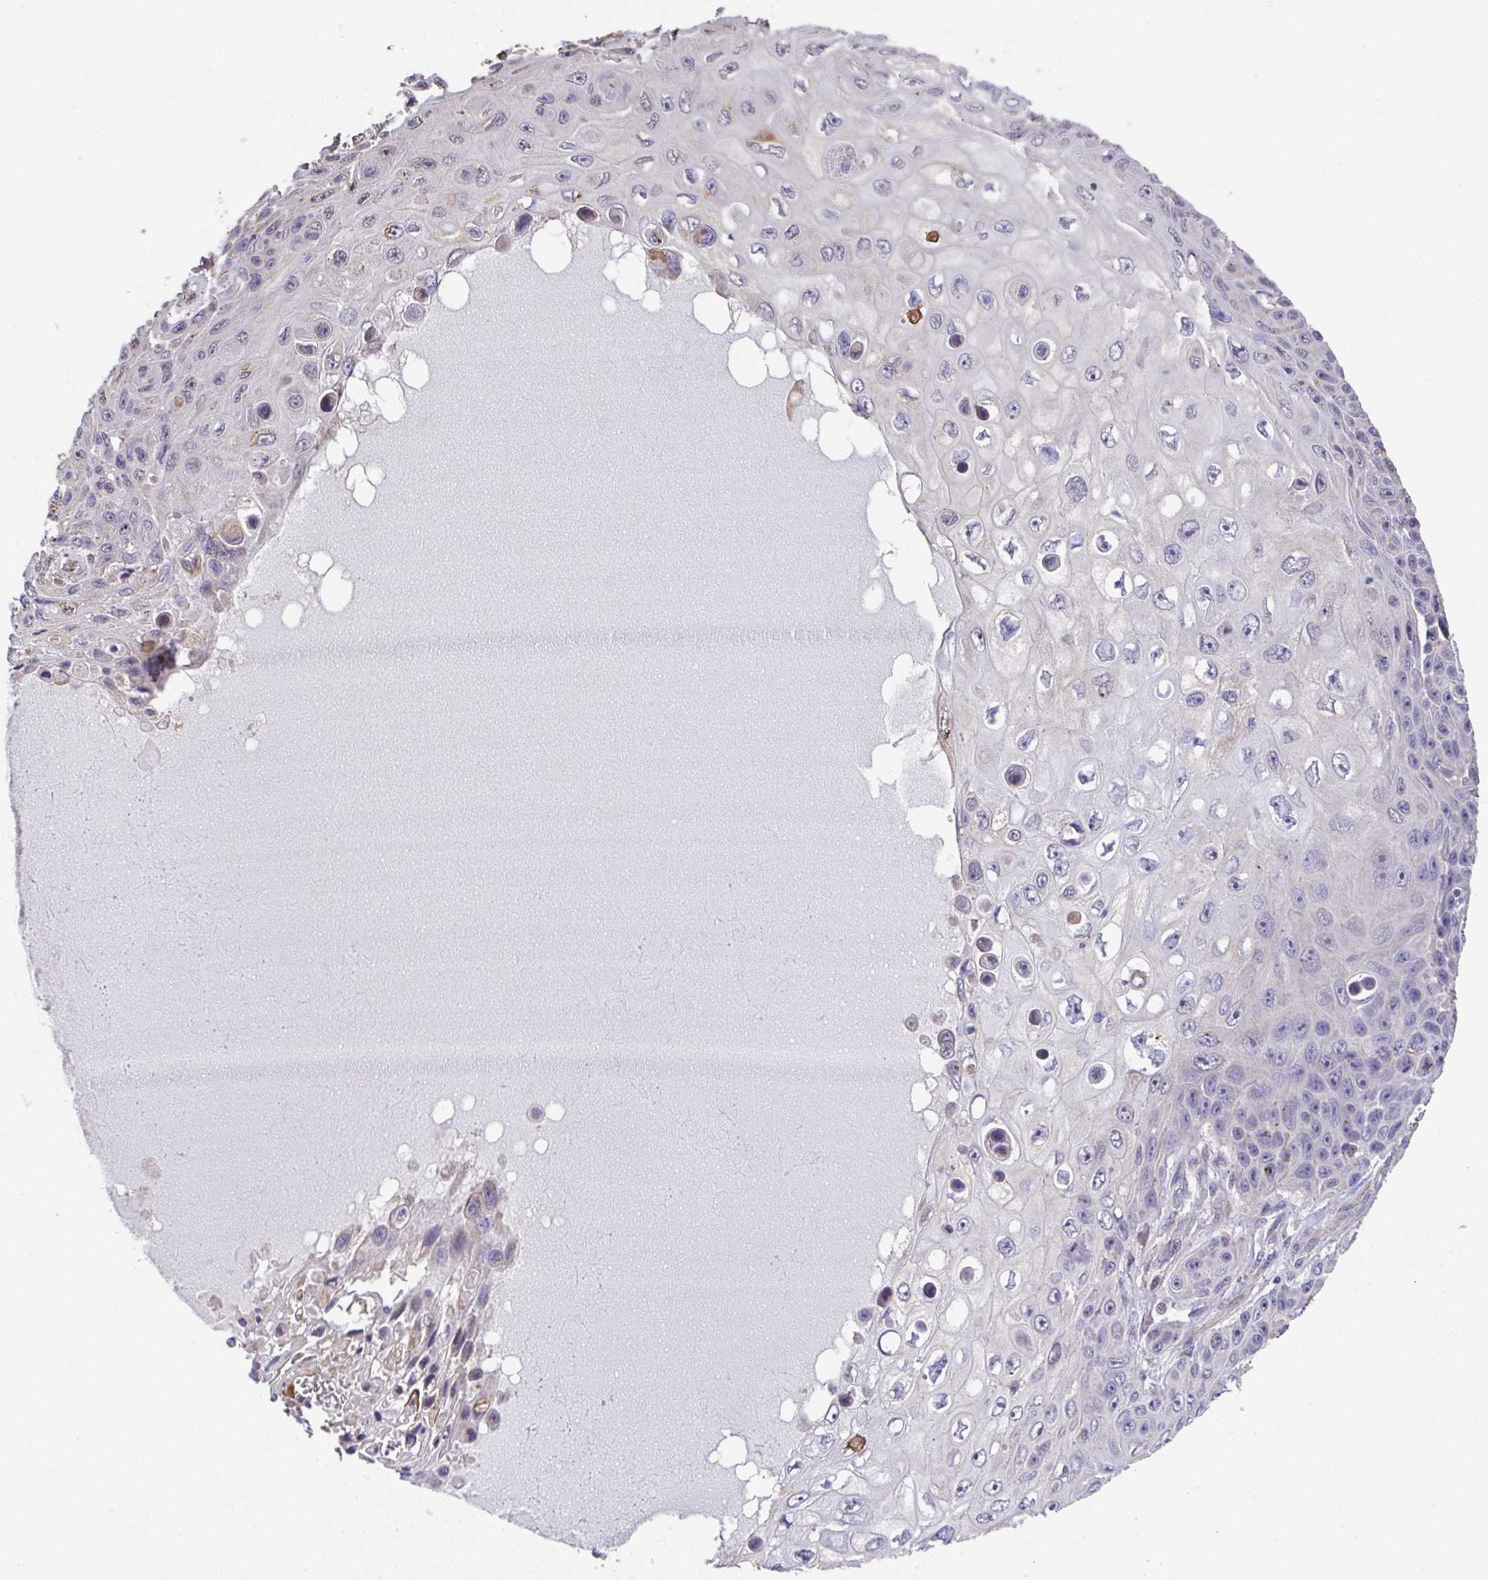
{"staining": {"intensity": "negative", "quantity": "none", "location": "none"}, "tissue": "skin cancer", "cell_type": "Tumor cells", "image_type": "cancer", "snomed": [{"axis": "morphology", "description": "Squamous cell carcinoma, NOS"}, {"axis": "topography", "description": "Skin"}], "caption": "Human skin cancer (squamous cell carcinoma) stained for a protein using IHC exhibits no positivity in tumor cells.", "gene": "RUNDC3B", "patient": {"sex": "male", "age": 82}}